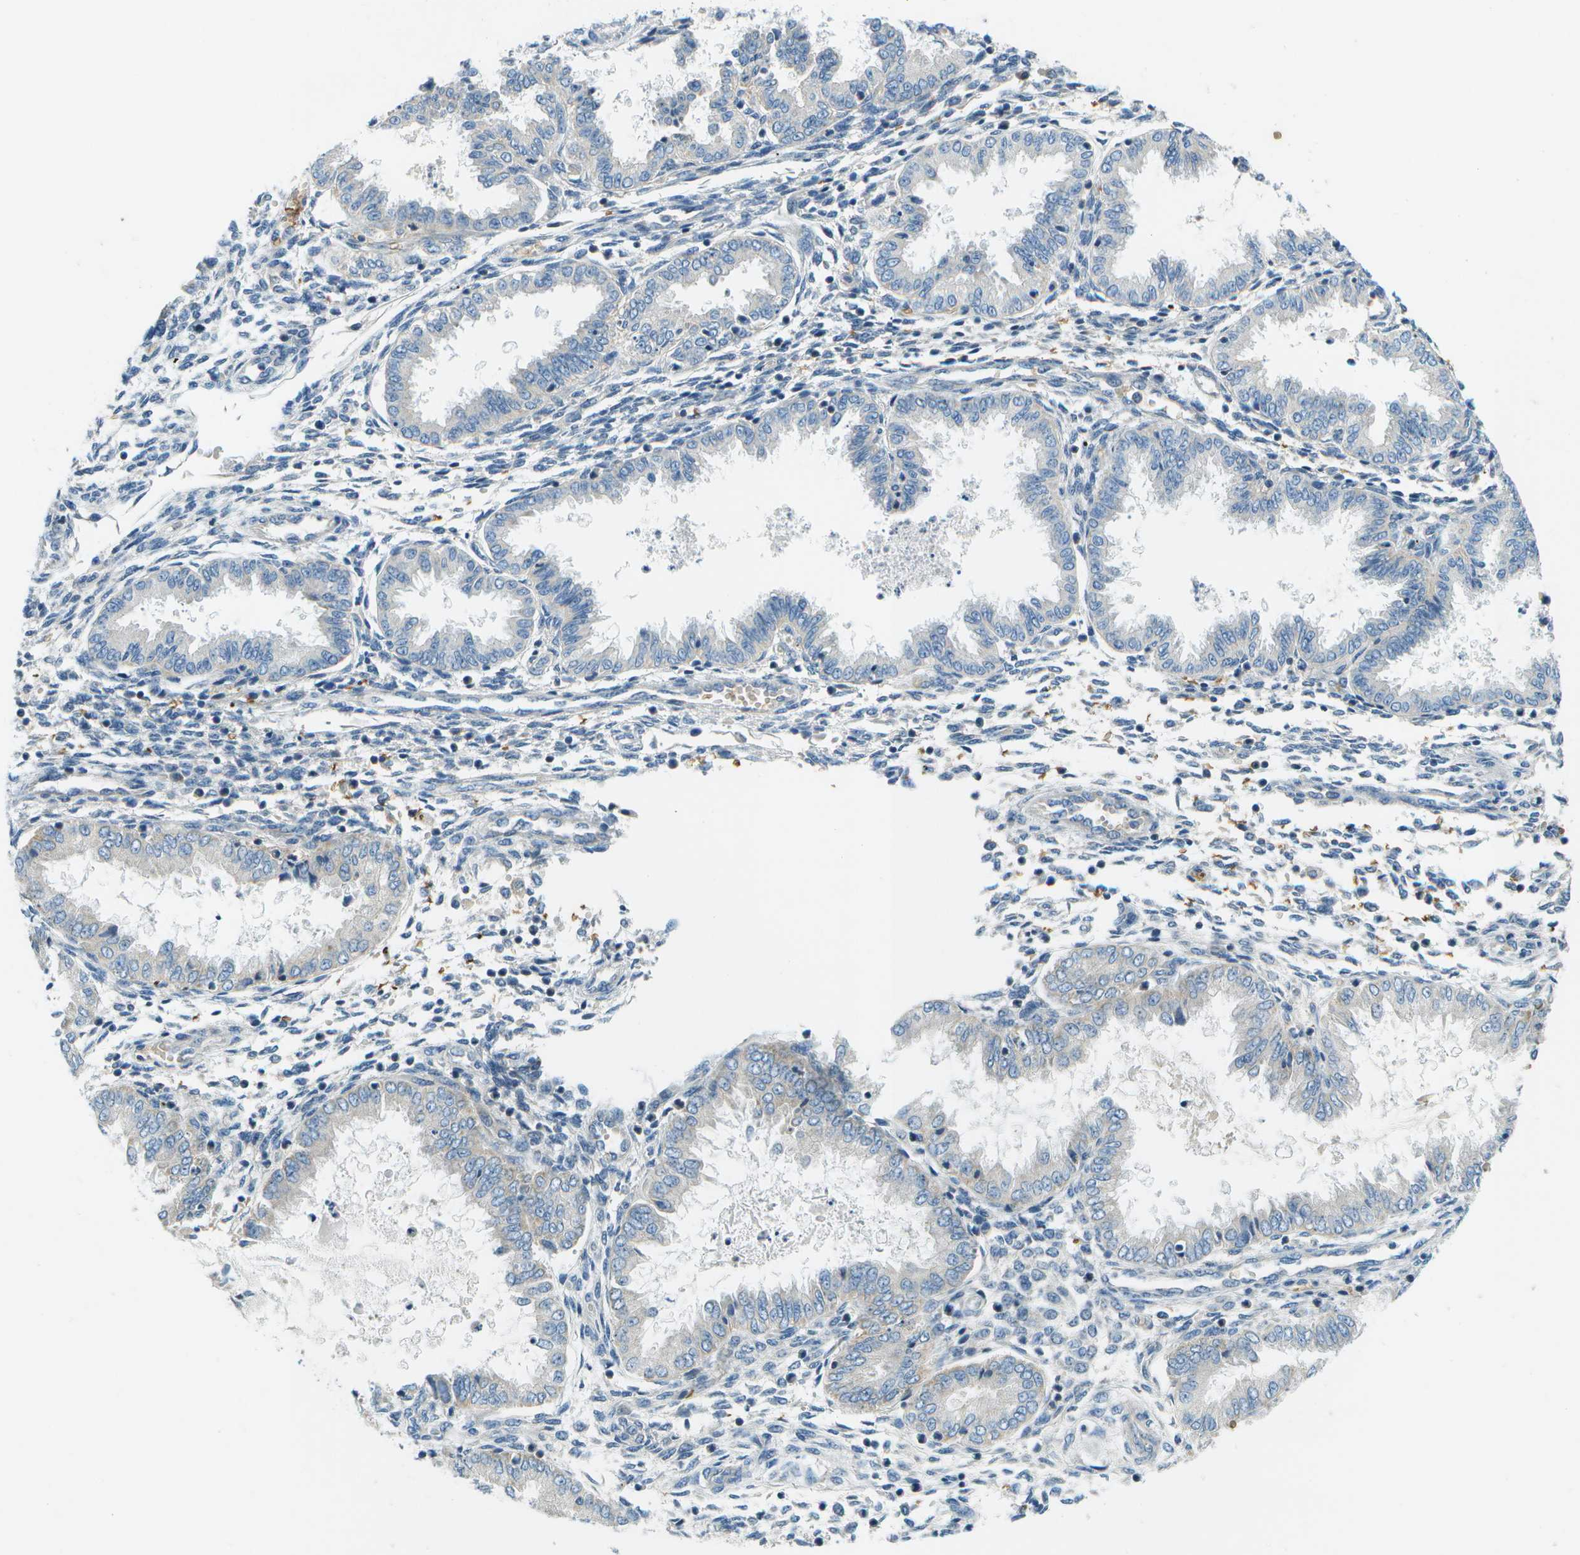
{"staining": {"intensity": "negative", "quantity": "none", "location": "none"}, "tissue": "endometrium", "cell_type": "Cells in endometrial stroma", "image_type": "normal", "snomed": [{"axis": "morphology", "description": "Normal tissue, NOS"}, {"axis": "topography", "description": "Endometrium"}], "caption": "High magnification brightfield microscopy of normal endometrium stained with DAB (brown) and counterstained with hematoxylin (blue): cells in endometrial stroma show no significant expression. Nuclei are stained in blue.", "gene": "CTIF", "patient": {"sex": "female", "age": 33}}